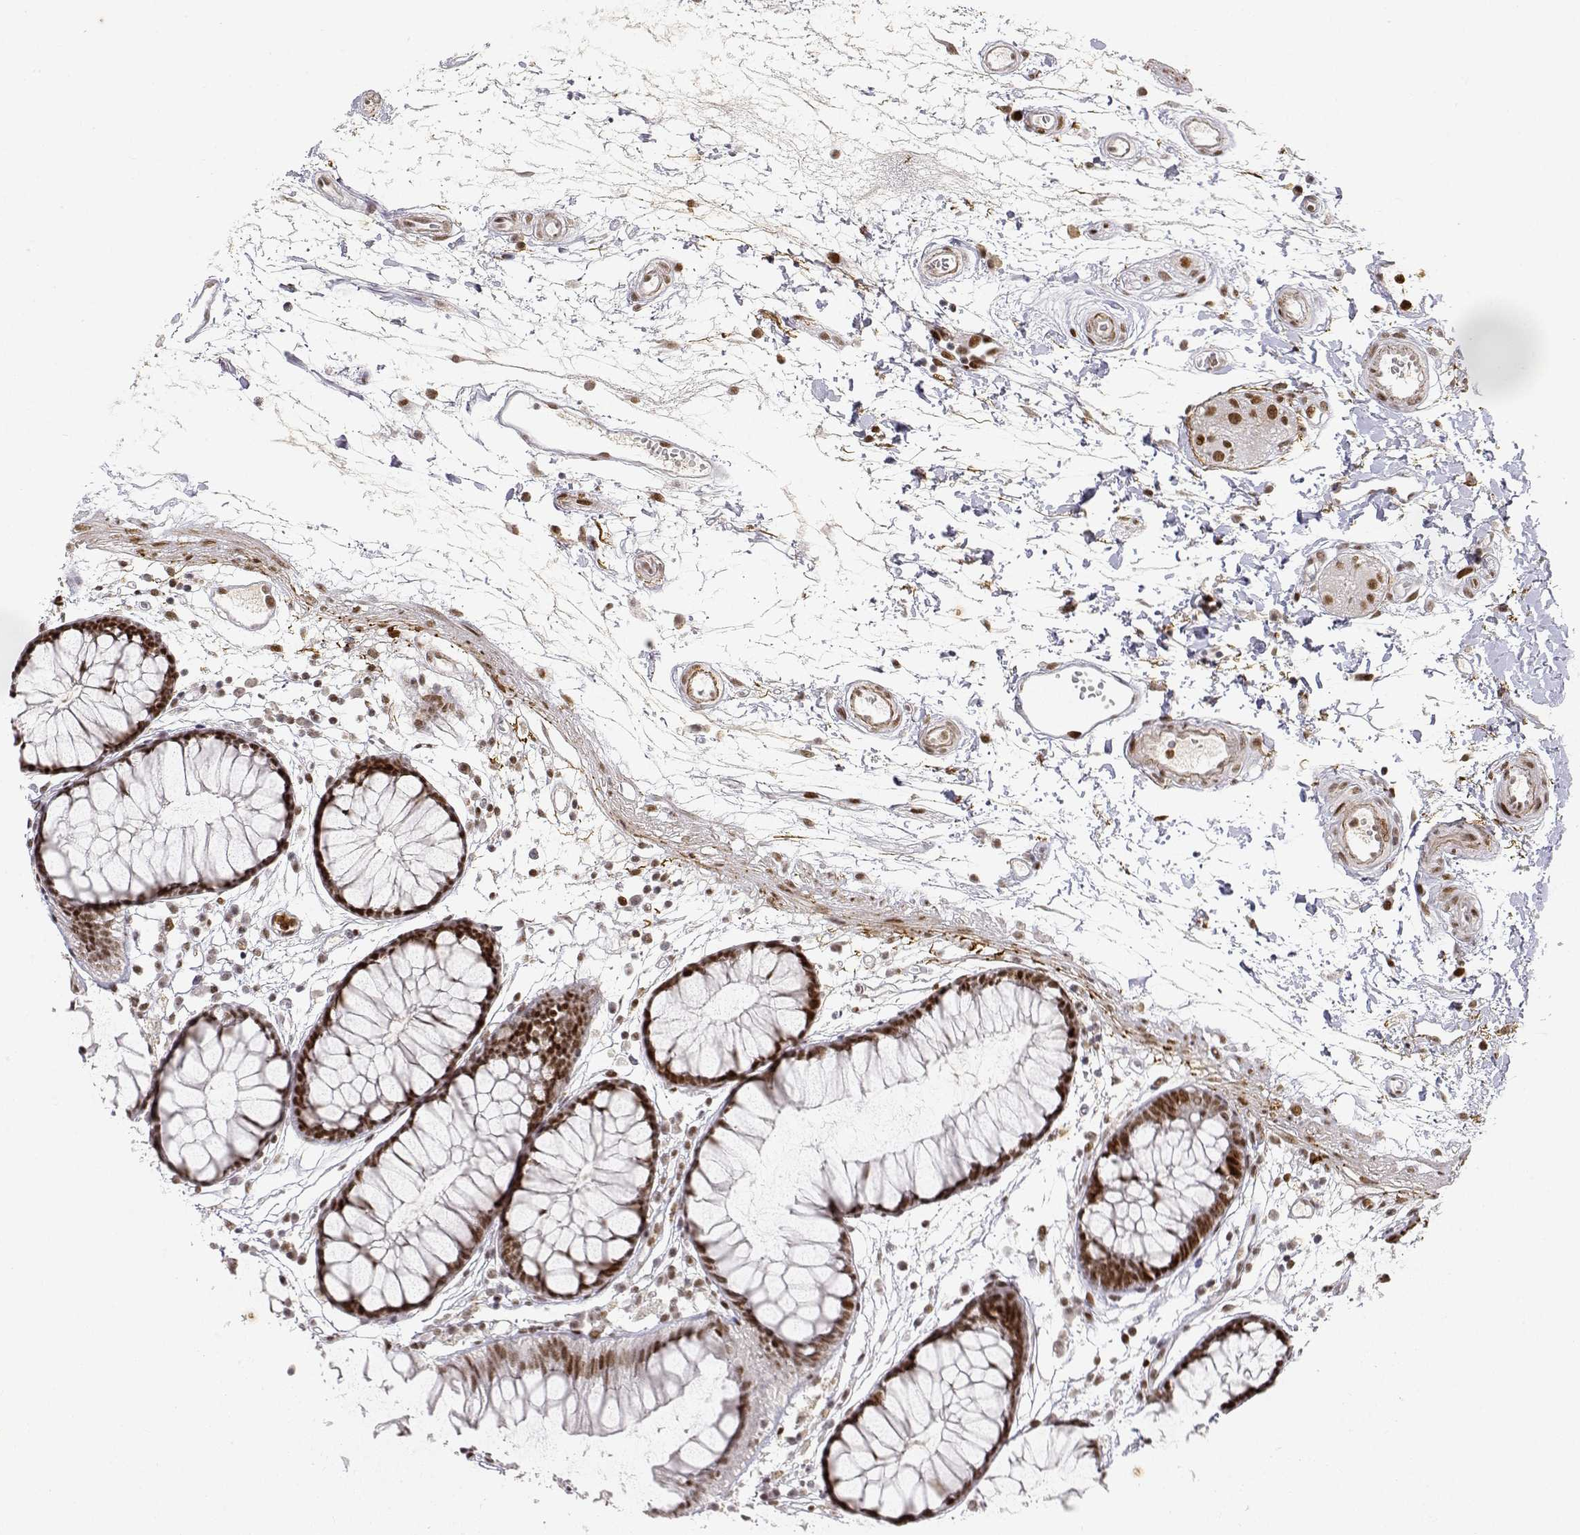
{"staining": {"intensity": "moderate", "quantity": ">75%", "location": "nuclear"}, "tissue": "colon", "cell_type": "Endothelial cells", "image_type": "normal", "snomed": [{"axis": "morphology", "description": "Normal tissue, NOS"}, {"axis": "morphology", "description": "Adenocarcinoma, NOS"}, {"axis": "topography", "description": "Colon"}], "caption": "Immunohistochemistry of normal human colon exhibits medium levels of moderate nuclear positivity in about >75% of endothelial cells. Nuclei are stained in blue.", "gene": "RSF1", "patient": {"sex": "male", "age": 65}}